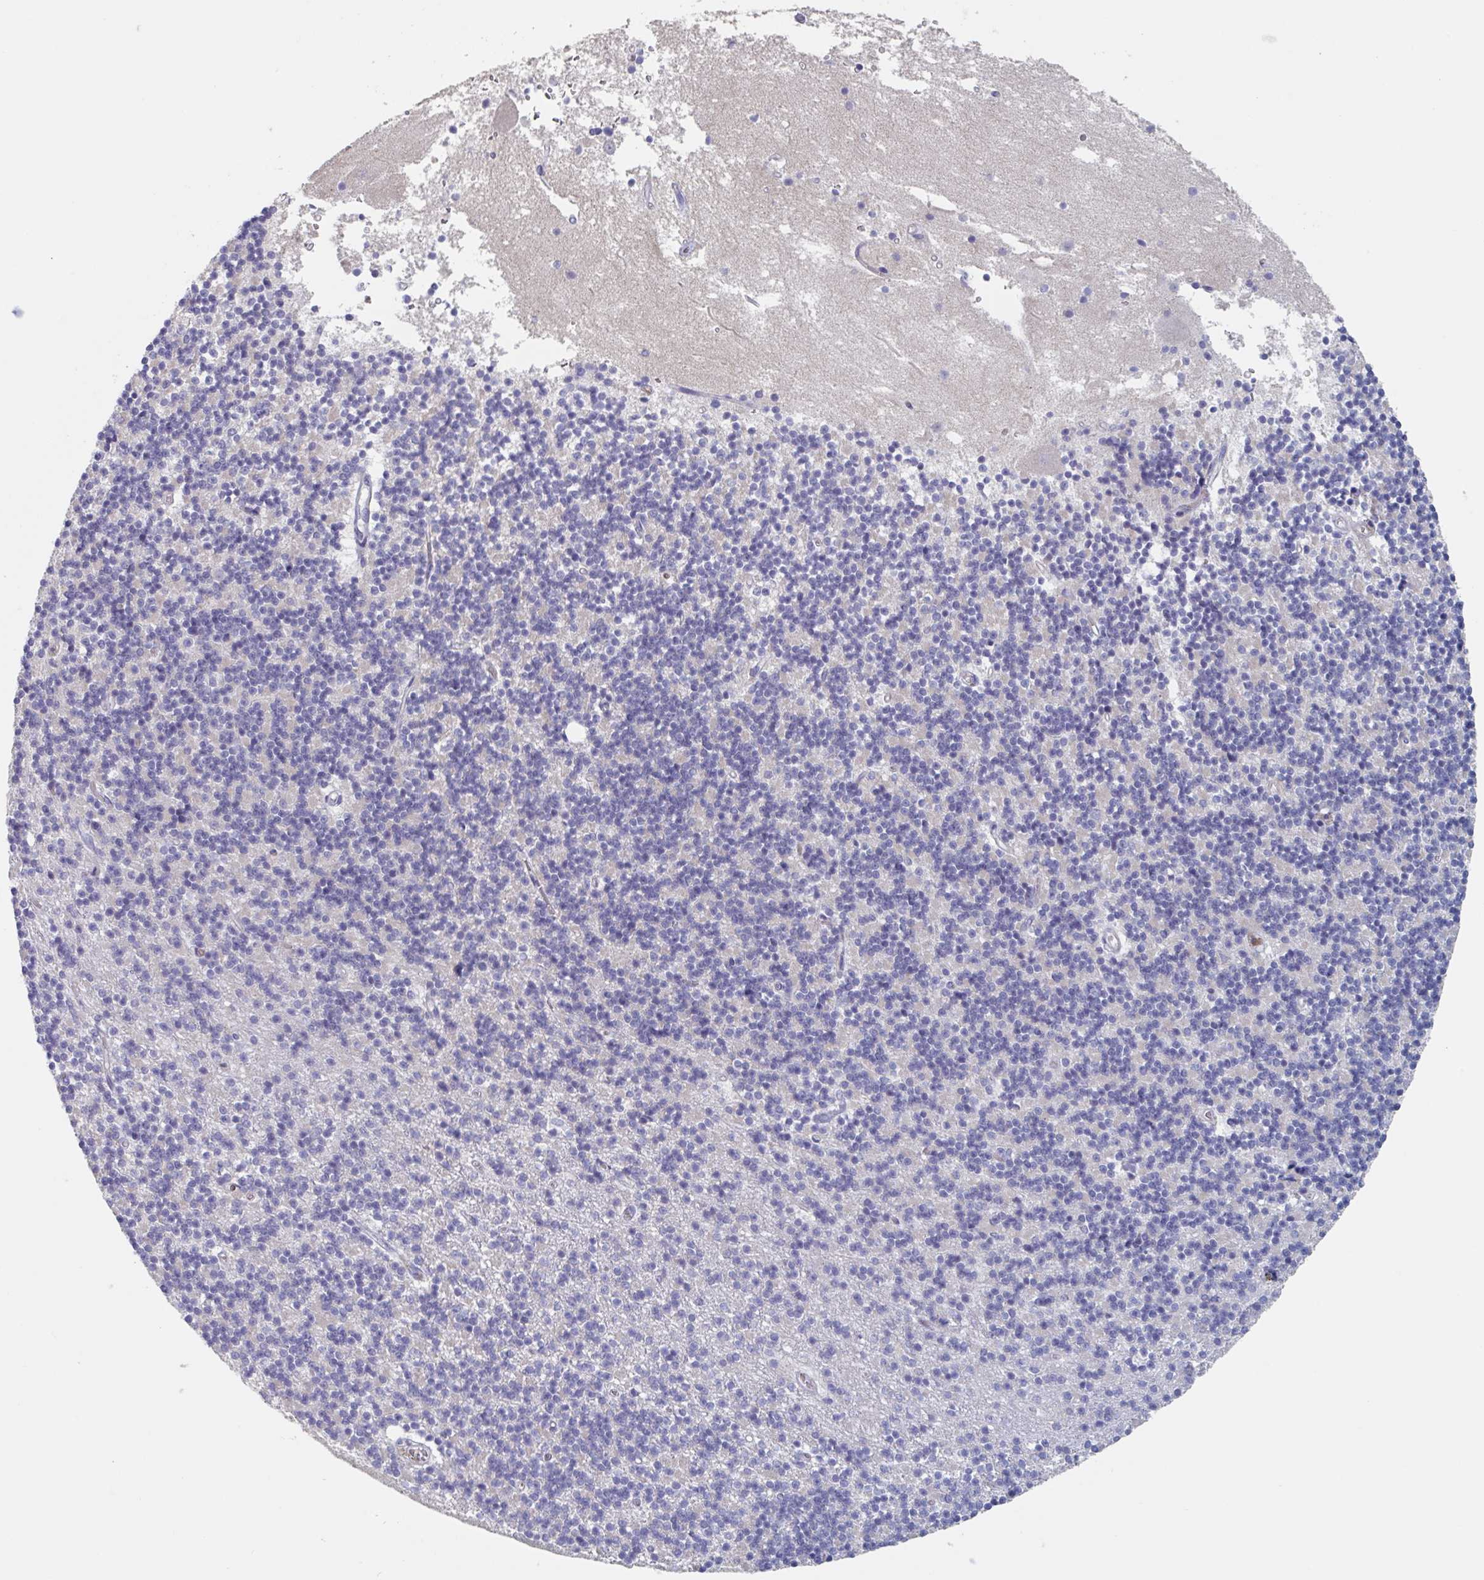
{"staining": {"intensity": "negative", "quantity": "none", "location": "none"}, "tissue": "cerebellum", "cell_type": "Cells in granular layer", "image_type": "normal", "snomed": [{"axis": "morphology", "description": "Normal tissue, NOS"}, {"axis": "topography", "description": "Cerebellum"}], "caption": "An image of cerebellum stained for a protein shows no brown staining in cells in granular layer. (Brightfield microscopy of DAB (3,3'-diaminobenzidine) immunohistochemistry (IHC) at high magnification).", "gene": "ABHD16A", "patient": {"sex": "male", "age": 54}}